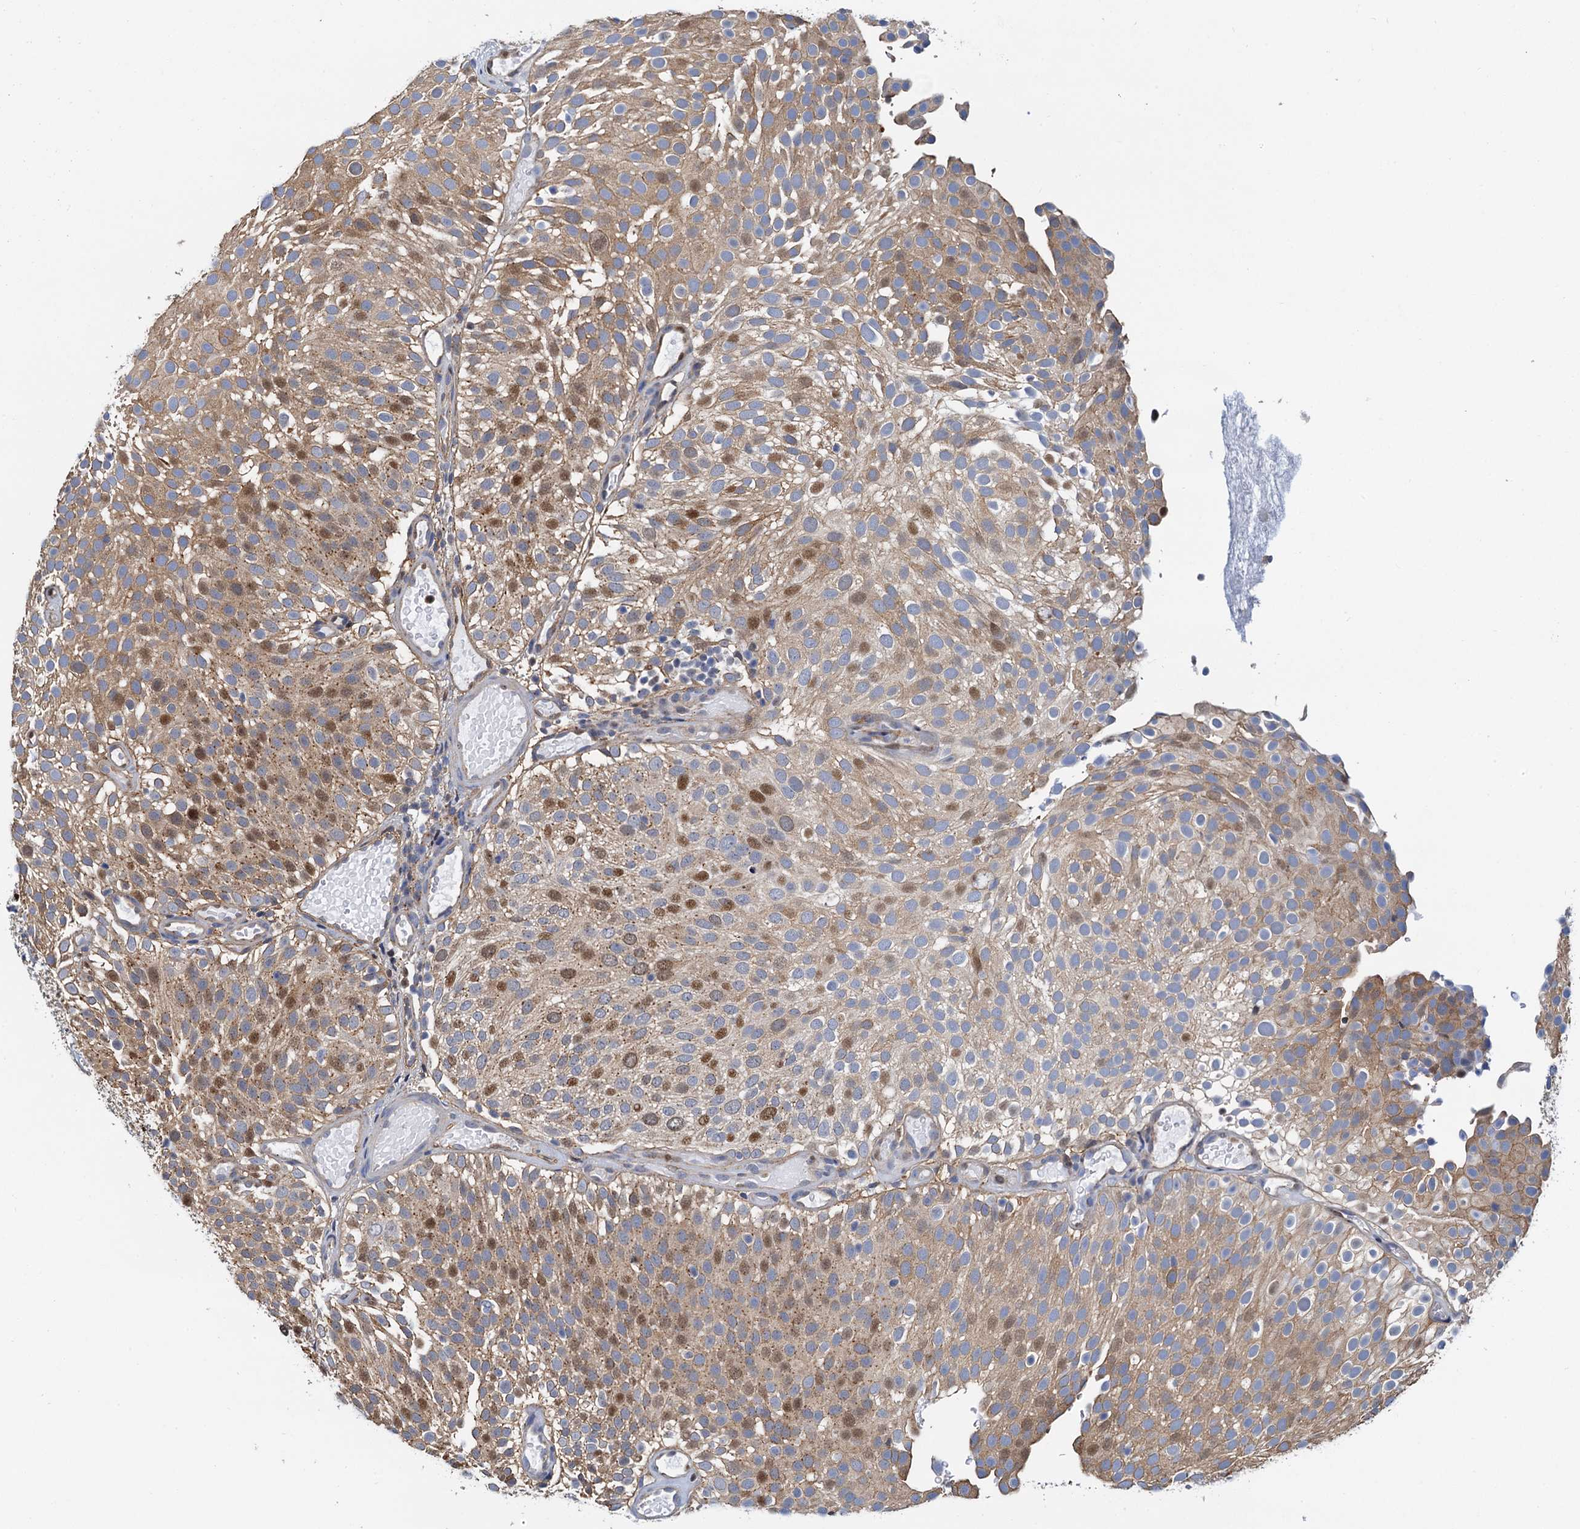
{"staining": {"intensity": "moderate", "quantity": "25%-75%", "location": "cytoplasmic/membranous,nuclear"}, "tissue": "urothelial cancer", "cell_type": "Tumor cells", "image_type": "cancer", "snomed": [{"axis": "morphology", "description": "Urothelial carcinoma, Low grade"}, {"axis": "topography", "description": "Urinary bladder"}], "caption": "Immunohistochemistry (DAB) staining of human urothelial cancer reveals moderate cytoplasmic/membranous and nuclear protein positivity in about 25%-75% of tumor cells.", "gene": "PTGES3", "patient": {"sex": "male", "age": 78}}